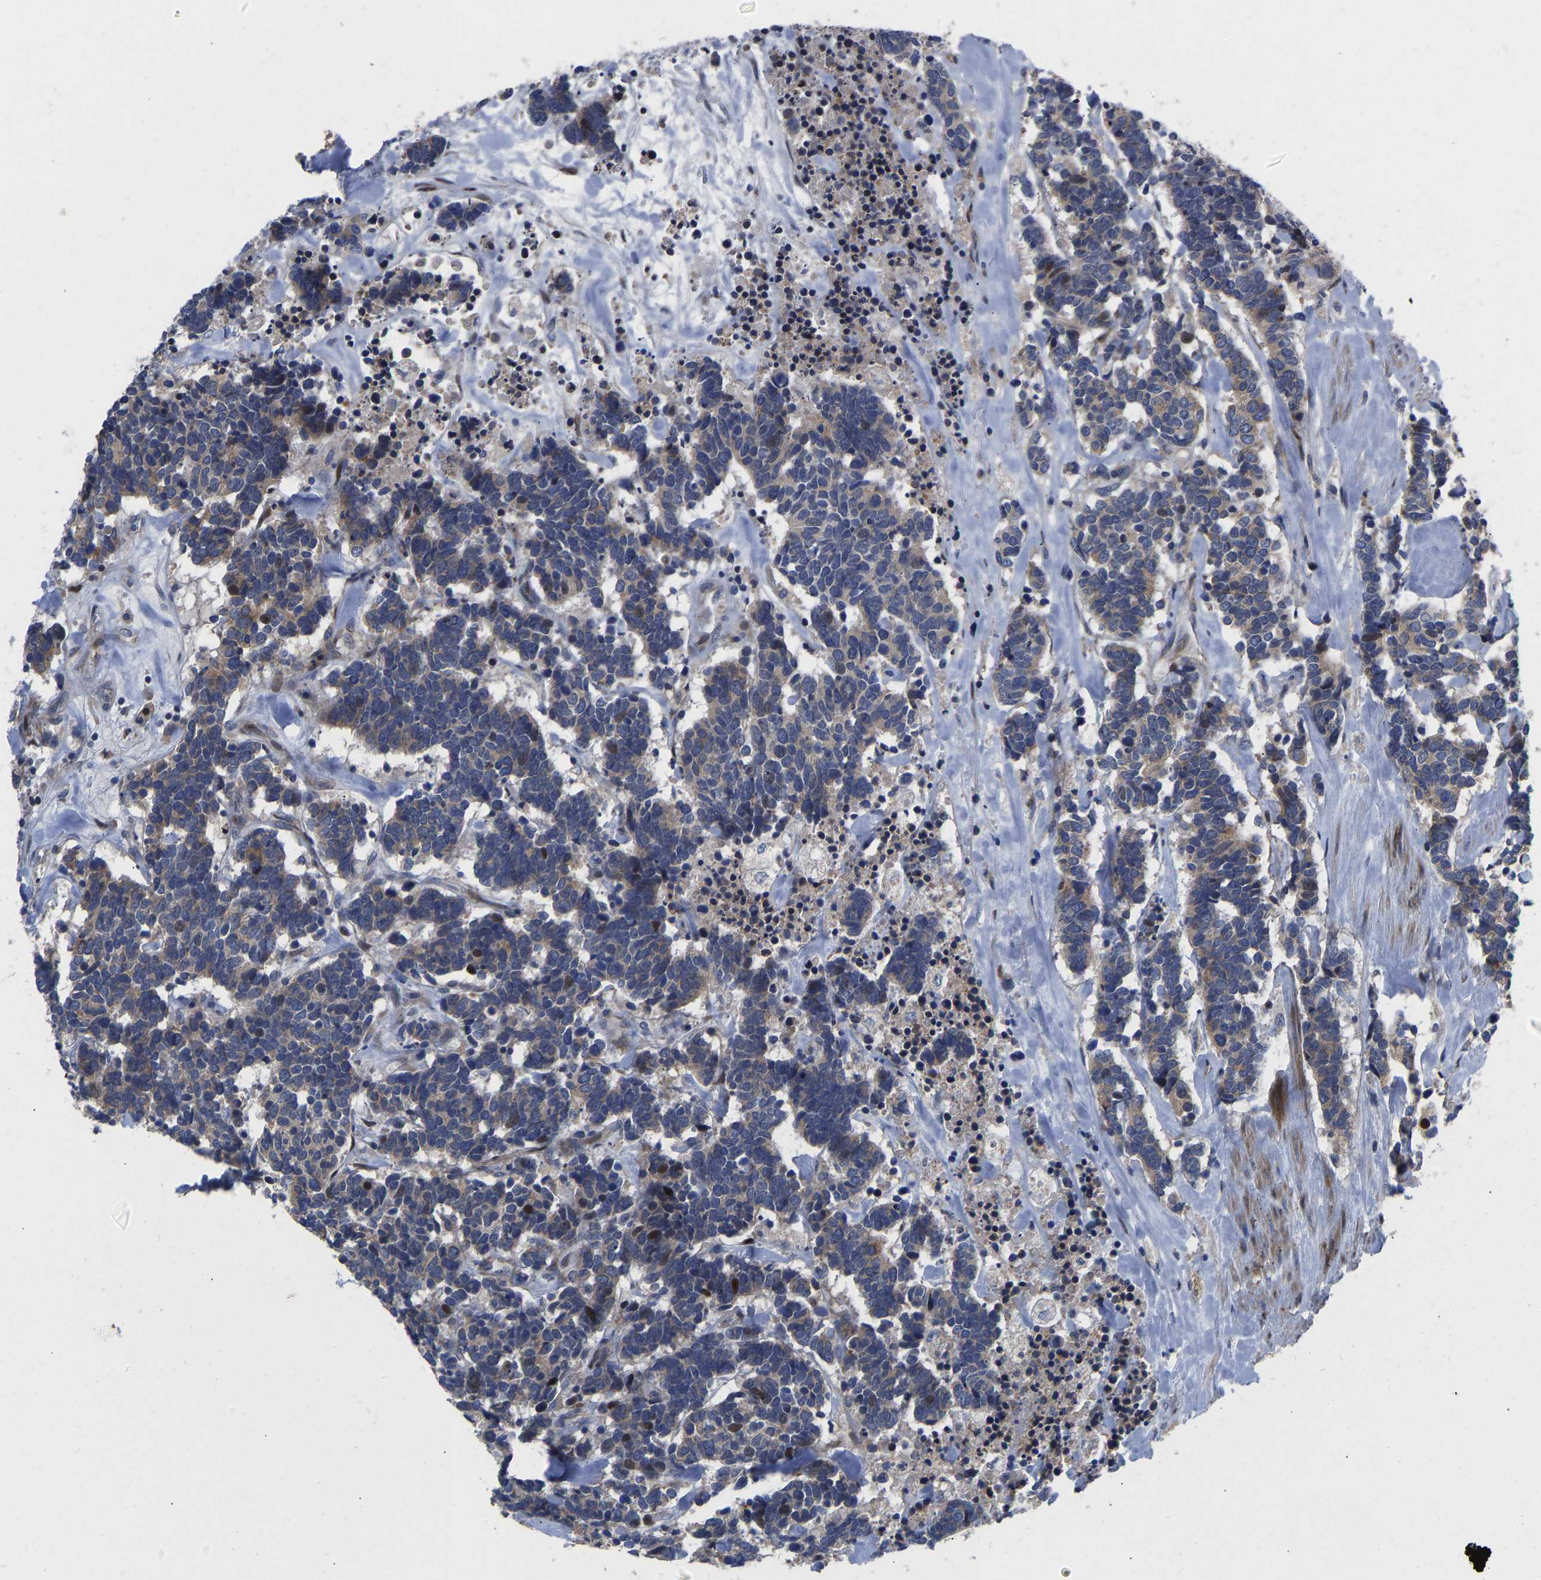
{"staining": {"intensity": "weak", "quantity": ">75%", "location": "cytoplasmic/membranous"}, "tissue": "carcinoid", "cell_type": "Tumor cells", "image_type": "cancer", "snomed": [{"axis": "morphology", "description": "Carcinoma, NOS"}, {"axis": "morphology", "description": "Carcinoid, malignant, NOS"}, {"axis": "topography", "description": "Urinary bladder"}], "caption": "A brown stain labels weak cytoplasmic/membranous staining of a protein in human malignant carcinoid tumor cells.", "gene": "TMEM38B", "patient": {"sex": "male", "age": 57}}